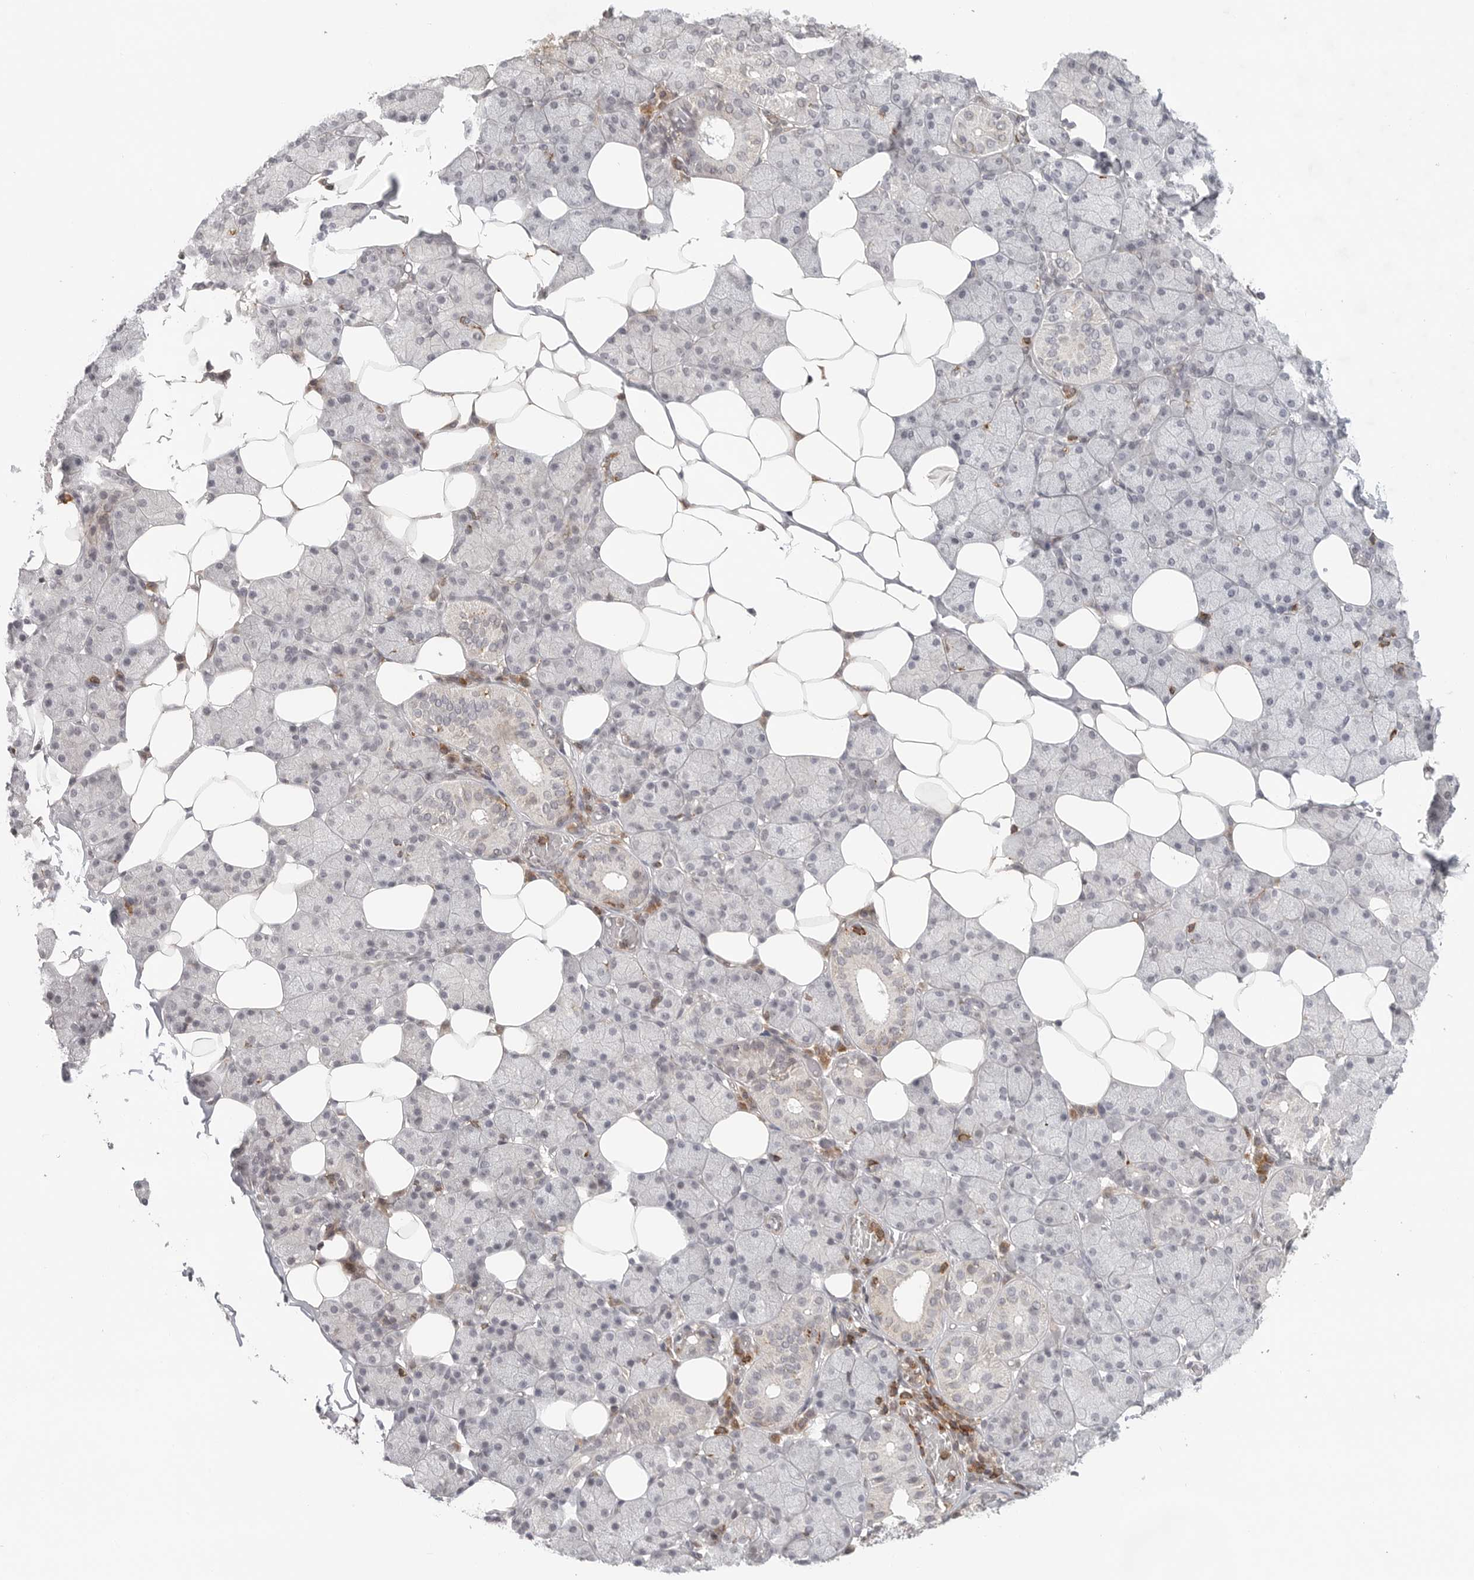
{"staining": {"intensity": "weak", "quantity": "<25%", "location": "cytoplasmic/membranous"}, "tissue": "salivary gland", "cell_type": "Glandular cells", "image_type": "normal", "snomed": [{"axis": "morphology", "description": "Normal tissue, NOS"}, {"axis": "topography", "description": "Salivary gland"}], "caption": "Immunohistochemistry (IHC) photomicrograph of normal salivary gland: salivary gland stained with DAB exhibits no significant protein staining in glandular cells. Nuclei are stained in blue.", "gene": "SH3KBP1", "patient": {"sex": "female", "age": 33}}